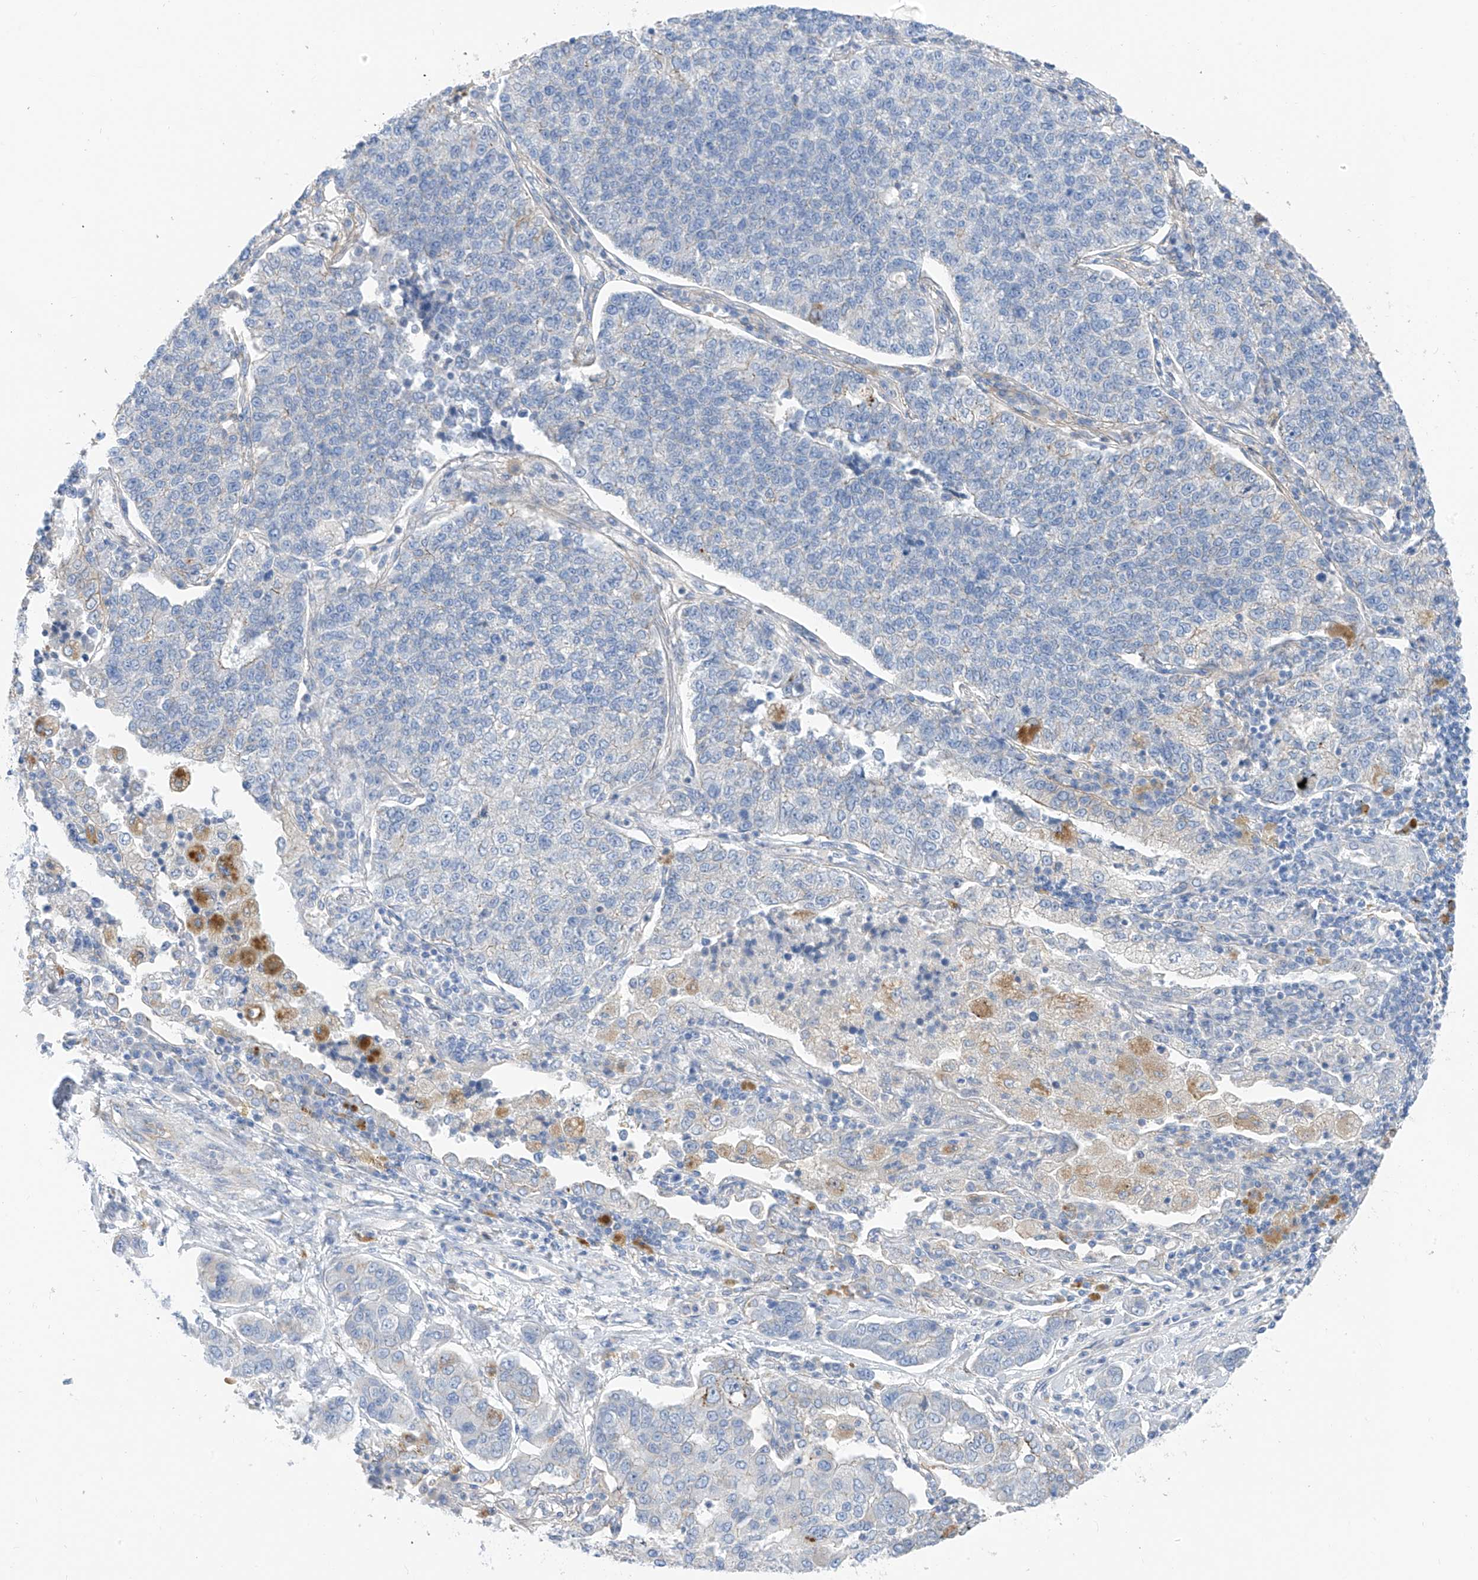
{"staining": {"intensity": "negative", "quantity": "none", "location": "none"}, "tissue": "lung cancer", "cell_type": "Tumor cells", "image_type": "cancer", "snomed": [{"axis": "morphology", "description": "Adenocarcinoma, NOS"}, {"axis": "topography", "description": "Lung"}], "caption": "Adenocarcinoma (lung) was stained to show a protein in brown. There is no significant expression in tumor cells. Nuclei are stained in blue.", "gene": "ITGA9", "patient": {"sex": "male", "age": 49}}